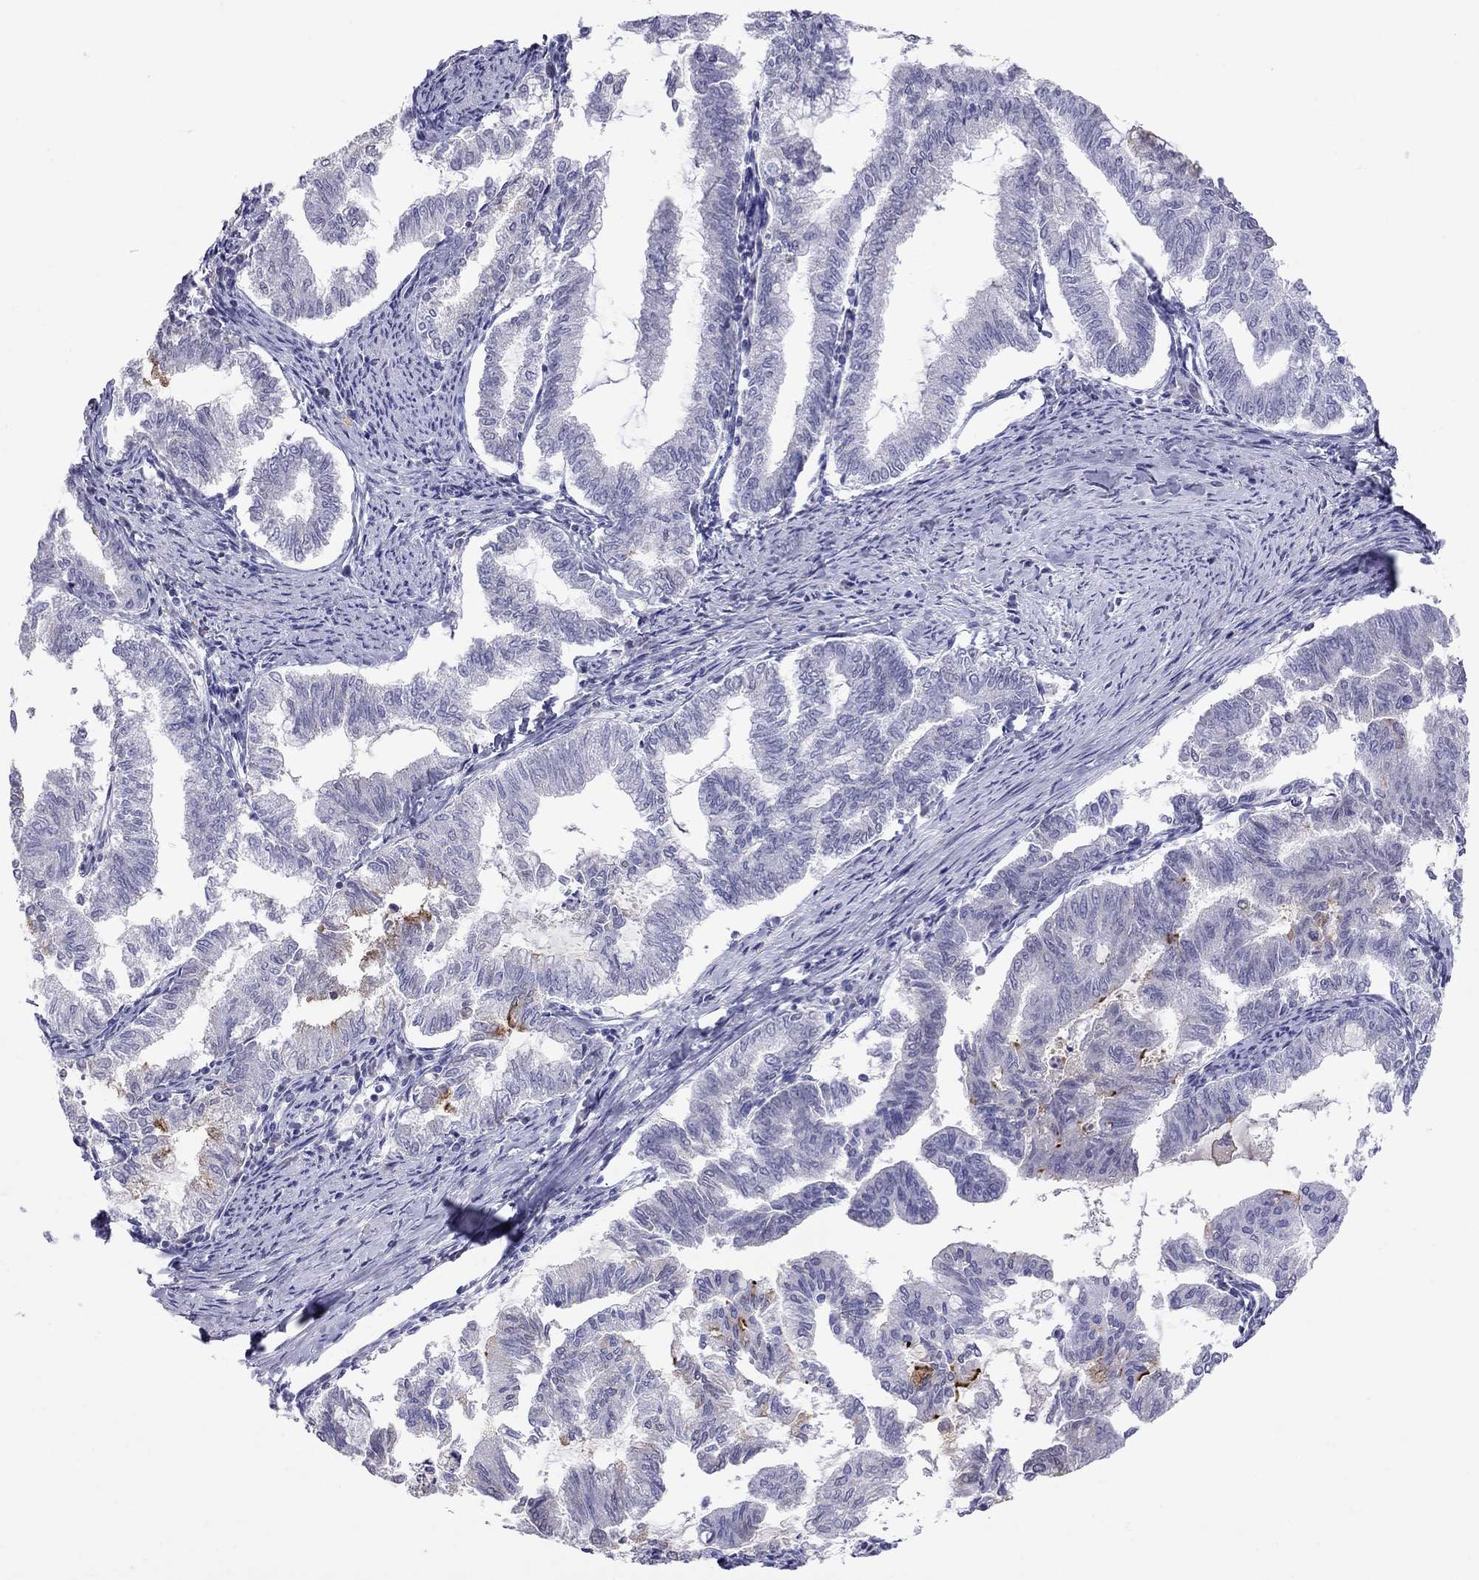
{"staining": {"intensity": "strong", "quantity": "<25%", "location": "cytoplasmic/membranous"}, "tissue": "endometrial cancer", "cell_type": "Tumor cells", "image_type": "cancer", "snomed": [{"axis": "morphology", "description": "Adenocarcinoma, NOS"}, {"axis": "topography", "description": "Endometrium"}], "caption": "Protein expression analysis of human endometrial cancer reveals strong cytoplasmic/membranous expression in about <25% of tumor cells. The staining was performed using DAB, with brown indicating positive protein expression. Nuclei are stained blue with hematoxylin.", "gene": "MUC16", "patient": {"sex": "female", "age": 79}}